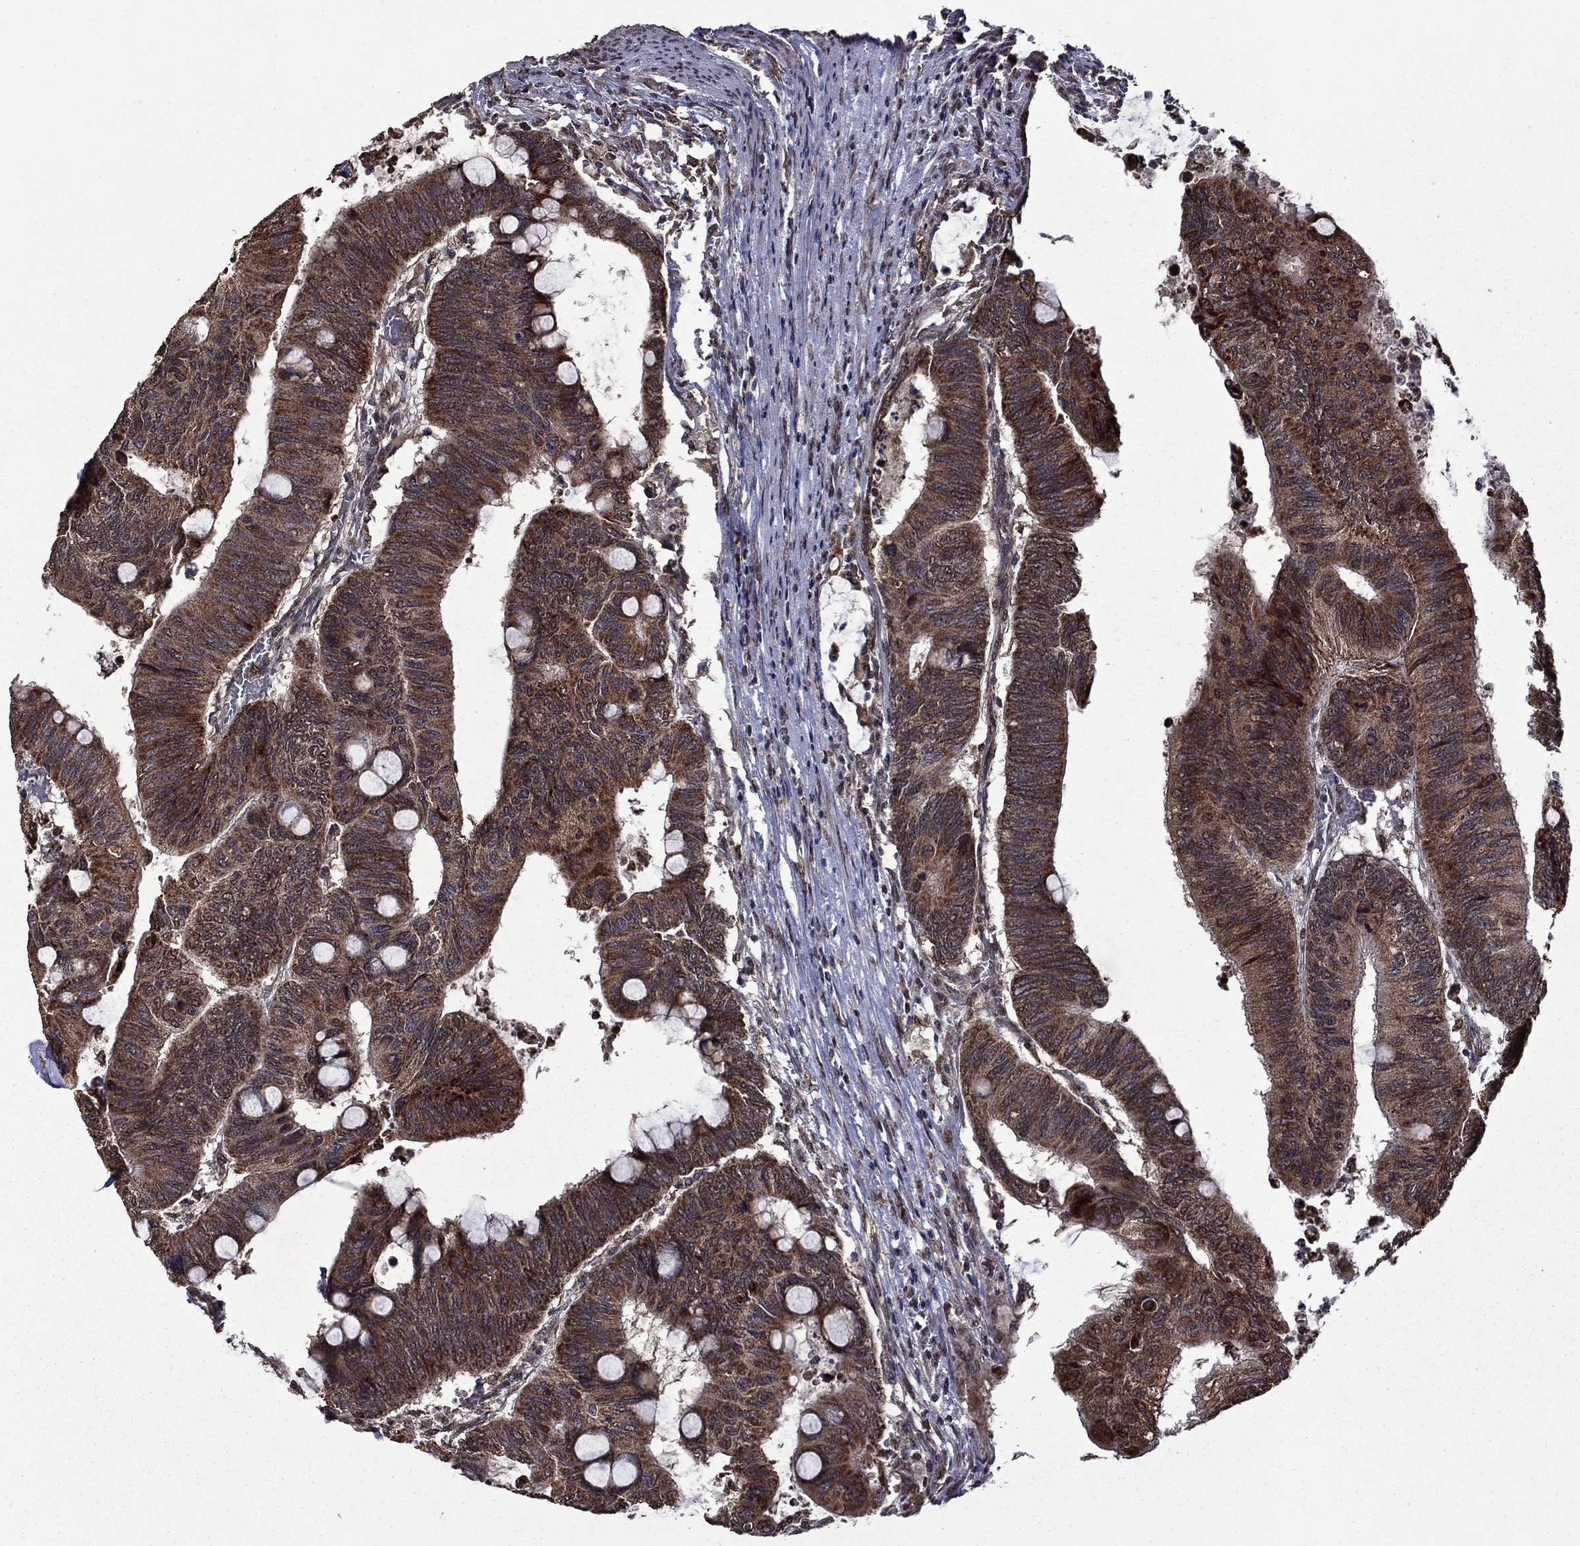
{"staining": {"intensity": "strong", "quantity": "25%-75%", "location": "cytoplasmic/membranous"}, "tissue": "colorectal cancer", "cell_type": "Tumor cells", "image_type": "cancer", "snomed": [{"axis": "morphology", "description": "Normal tissue, NOS"}, {"axis": "morphology", "description": "Adenocarcinoma, NOS"}, {"axis": "topography", "description": "Rectum"}, {"axis": "topography", "description": "Peripheral nerve tissue"}], "caption": "High-magnification brightfield microscopy of colorectal adenocarcinoma stained with DAB (brown) and counterstained with hematoxylin (blue). tumor cells exhibit strong cytoplasmic/membranous expression is identified in about25%-75% of cells.", "gene": "ITM2B", "patient": {"sex": "male", "age": 92}}